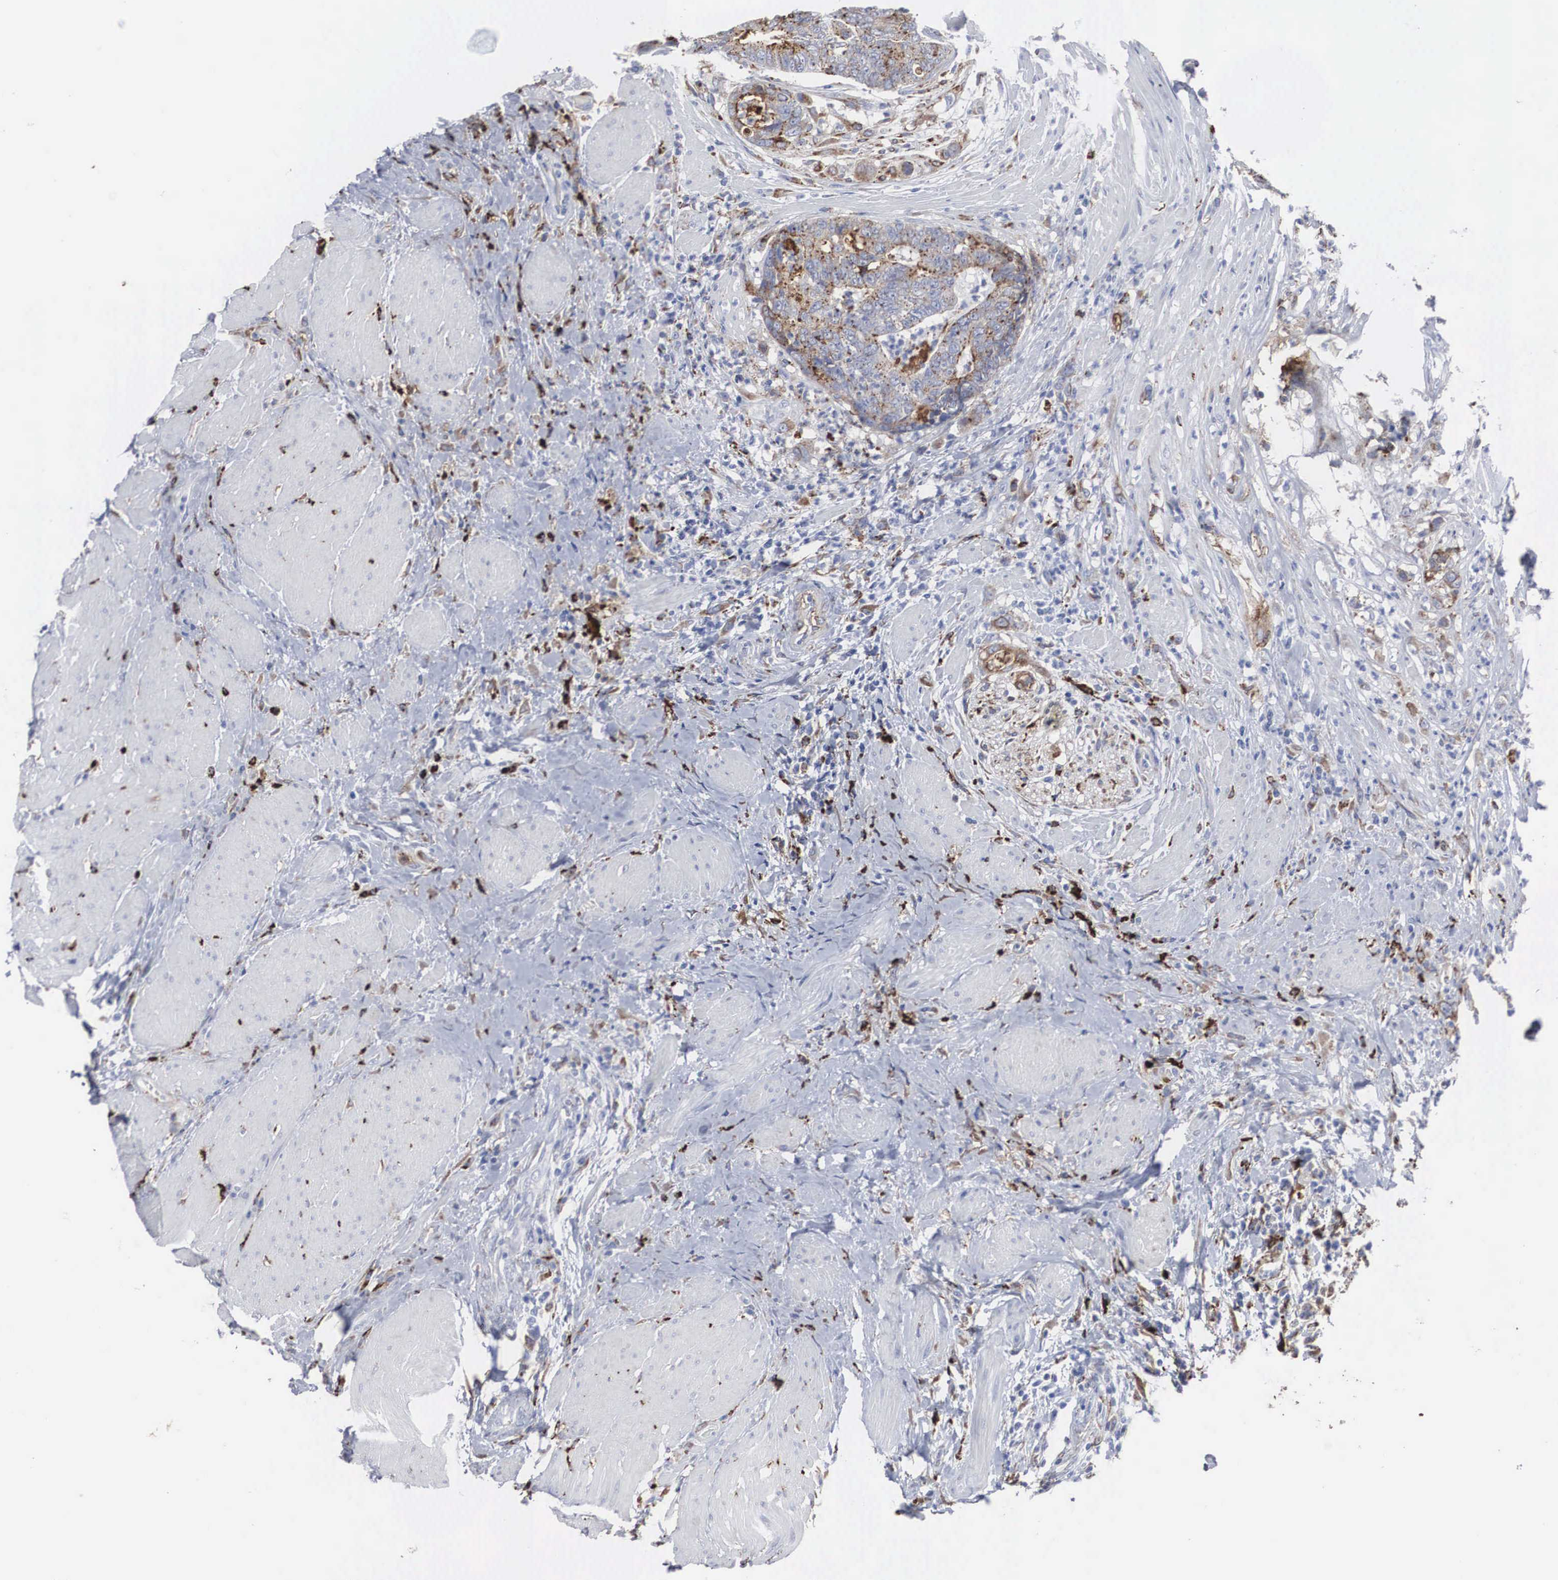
{"staining": {"intensity": "moderate", "quantity": "25%-75%", "location": "cytoplasmic/membranous"}, "tissue": "colorectal cancer", "cell_type": "Tumor cells", "image_type": "cancer", "snomed": [{"axis": "morphology", "description": "Adenocarcinoma, NOS"}, {"axis": "topography", "description": "Rectum"}], "caption": "DAB (3,3'-diaminobenzidine) immunohistochemical staining of colorectal cancer (adenocarcinoma) reveals moderate cytoplasmic/membranous protein staining in approximately 25%-75% of tumor cells. (Stains: DAB in brown, nuclei in blue, Microscopy: brightfield microscopy at high magnification).", "gene": "LGALS3BP", "patient": {"sex": "female", "age": 65}}